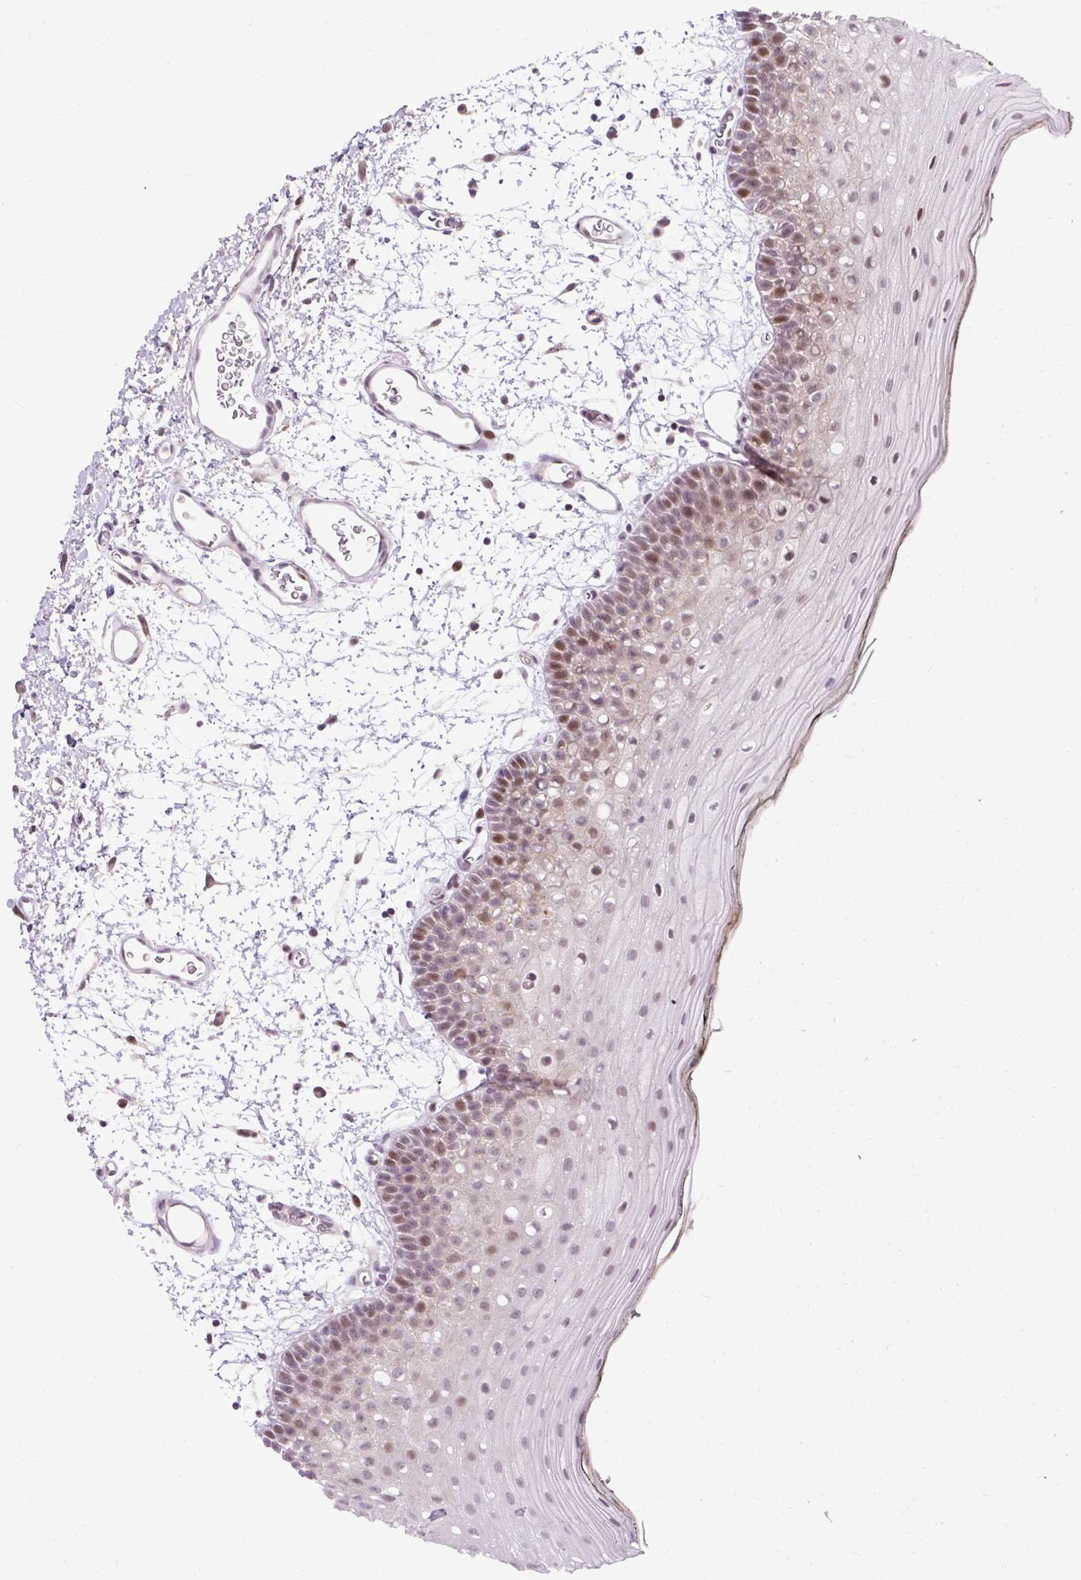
{"staining": {"intensity": "moderate", "quantity": "25%-75%", "location": "nuclear"}, "tissue": "oral mucosa", "cell_type": "Squamous epithelial cells", "image_type": "normal", "snomed": [{"axis": "morphology", "description": "Normal tissue, NOS"}, {"axis": "topography", "description": "Oral tissue"}, {"axis": "topography", "description": "Tounge, NOS"}], "caption": "Immunohistochemical staining of unremarkable oral mucosa reveals moderate nuclear protein expression in about 25%-75% of squamous epithelial cells.", "gene": "ARHGEF18", "patient": {"sex": "female", "age": 81}}